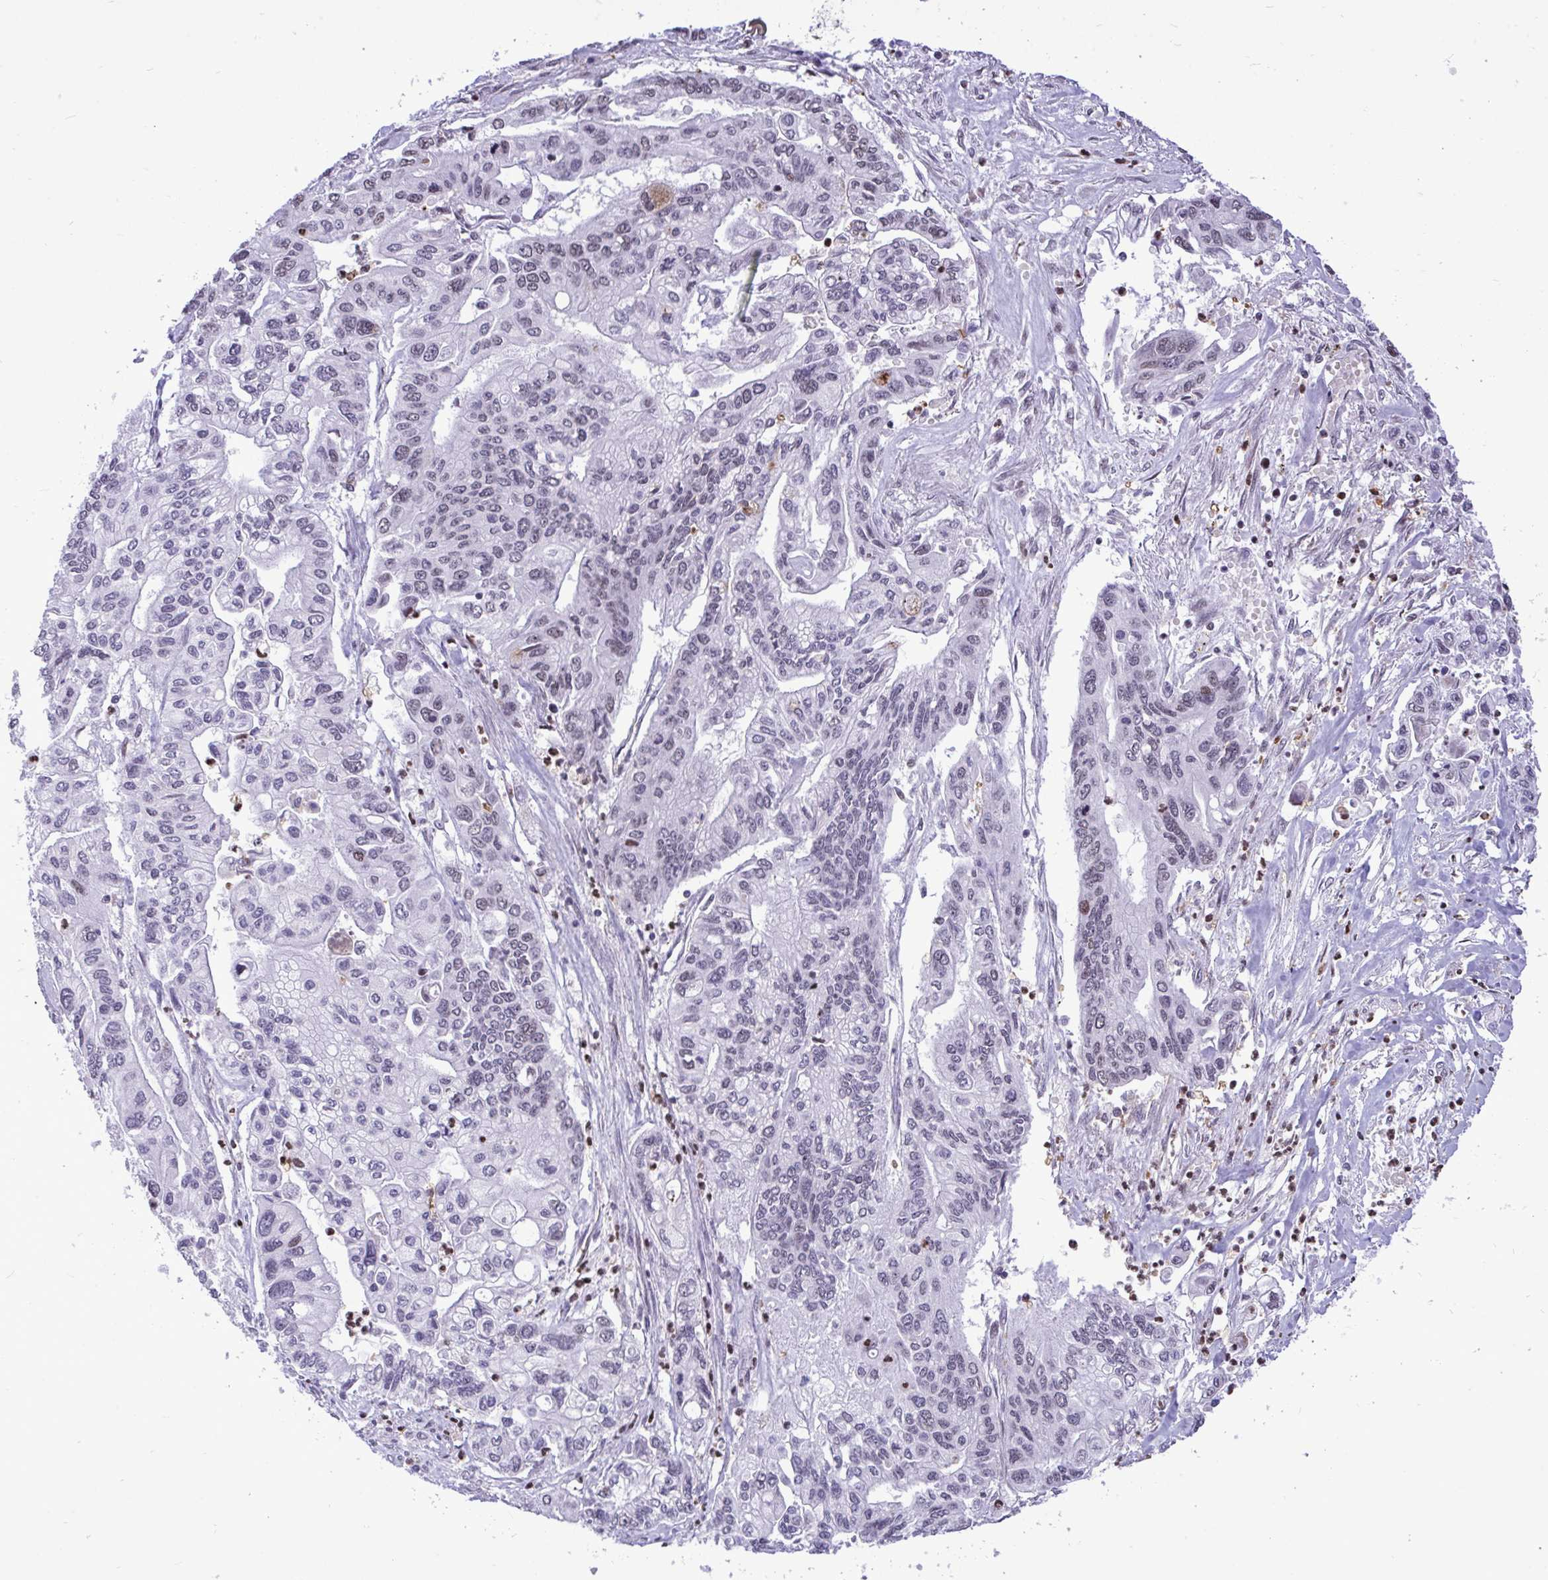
{"staining": {"intensity": "moderate", "quantity": "<25%", "location": "nuclear"}, "tissue": "pancreatic cancer", "cell_type": "Tumor cells", "image_type": "cancer", "snomed": [{"axis": "morphology", "description": "Adenocarcinoma, NOS"}, {"axis": "topography", "description": "Pancreas"}], "caption": "IHC micrograph of neoplastic tissue: human pancreatic adenocarcinoma stained using IHC displays low levels of moderate protein expression localized specifically in the nuclear of tumor cells, appearing as a nuclear brown color.", "gene": "C1QL2", "patient": {"sex": "male", "age": 62}}